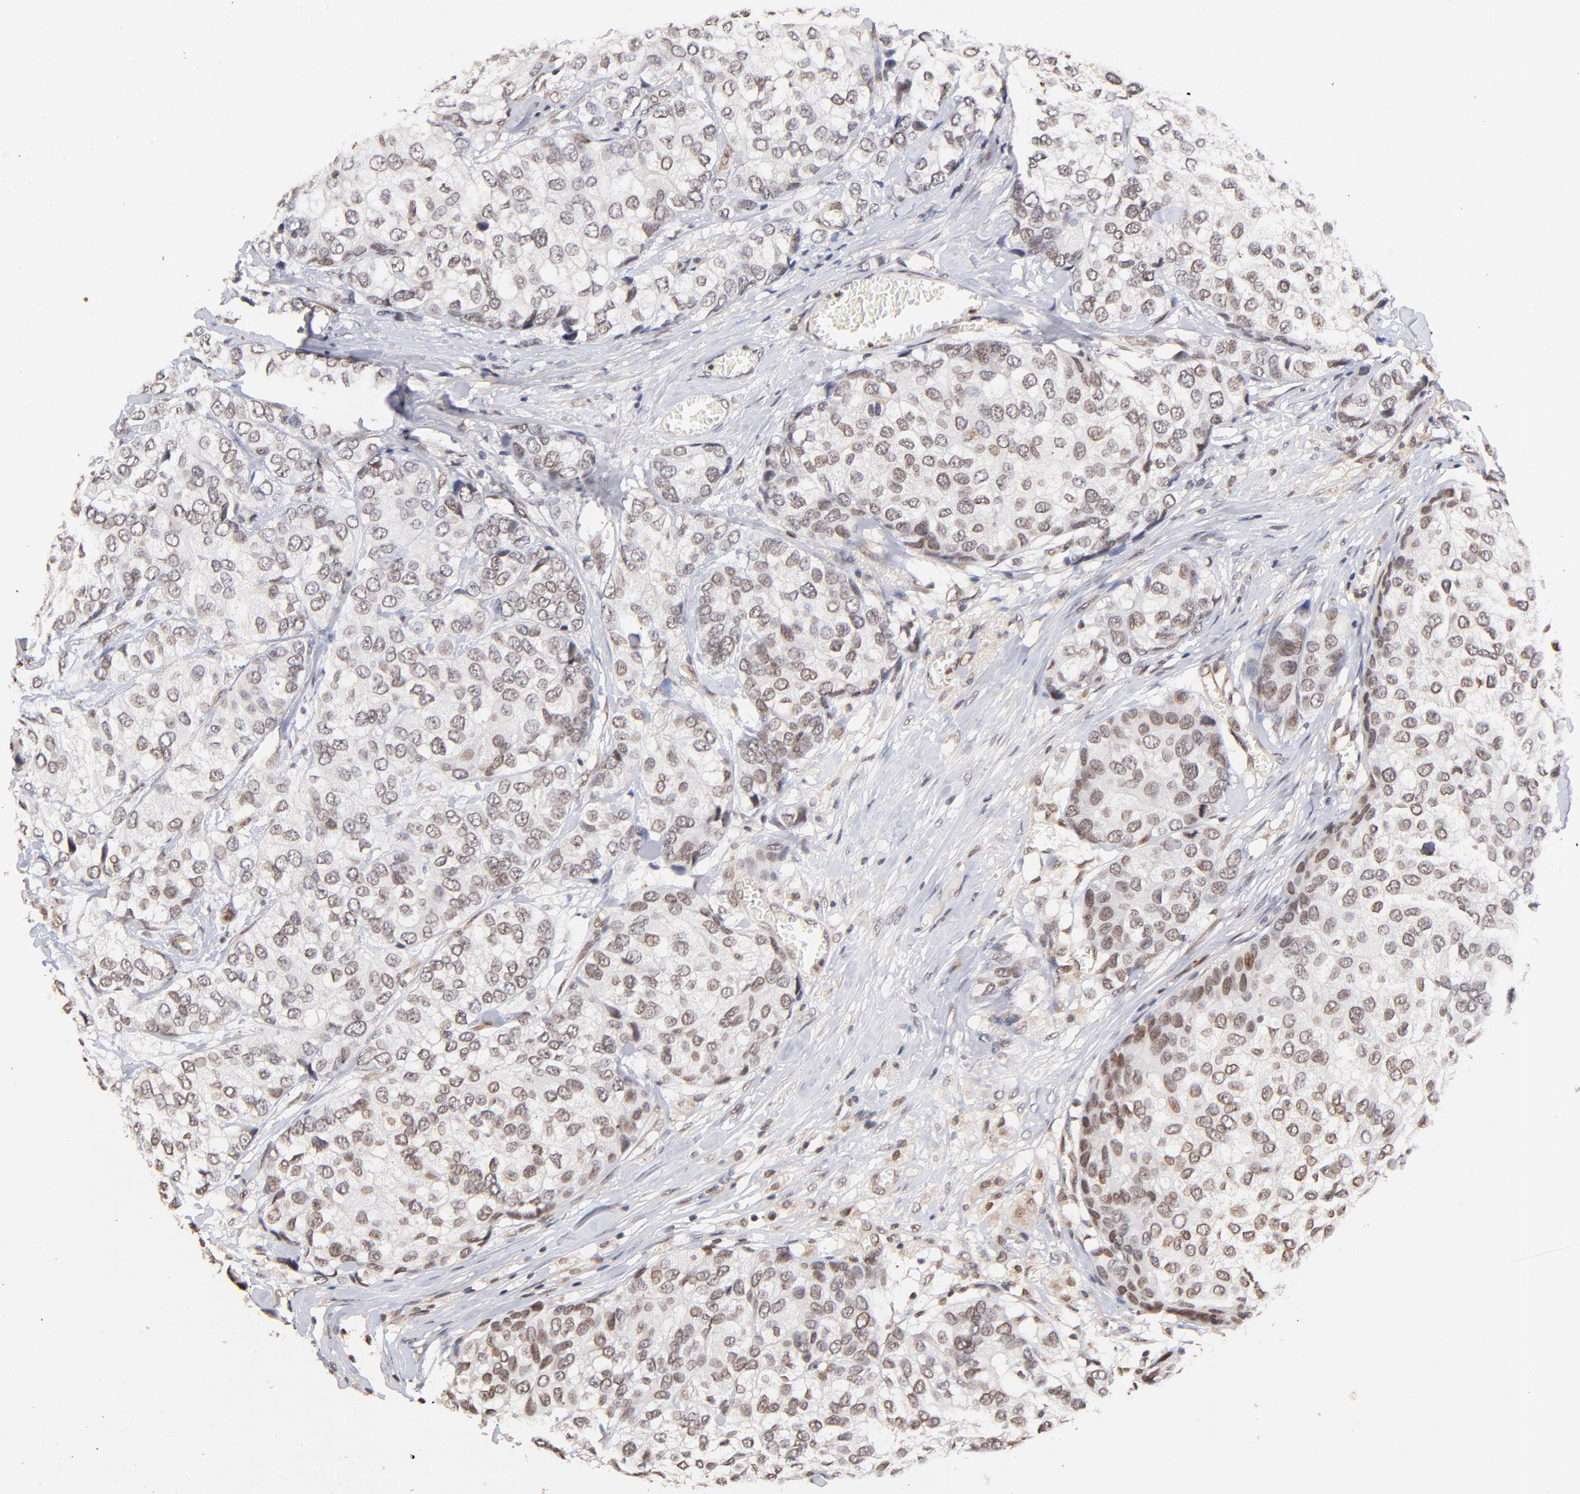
{"staining": {"intensity": "weak", "quantity": ">75%", "location": "nuclear"}, "tissue": "breast cancer", "cell_type": "Tumor cells", "image_type": "cancer", "snomed": [{"axis": "morphology", "description": "Duct carcinoma"}, {"axis": "topography", "description": "Breast"}], "caption": "Human infiltrating ductal carcinoma (breast) stained with a brown dye reveals weak nuclear positive expression in approximately >75% of tumor cells.", "gene": "ZFP92", "patient": {"sex": "female", "age": 68}}